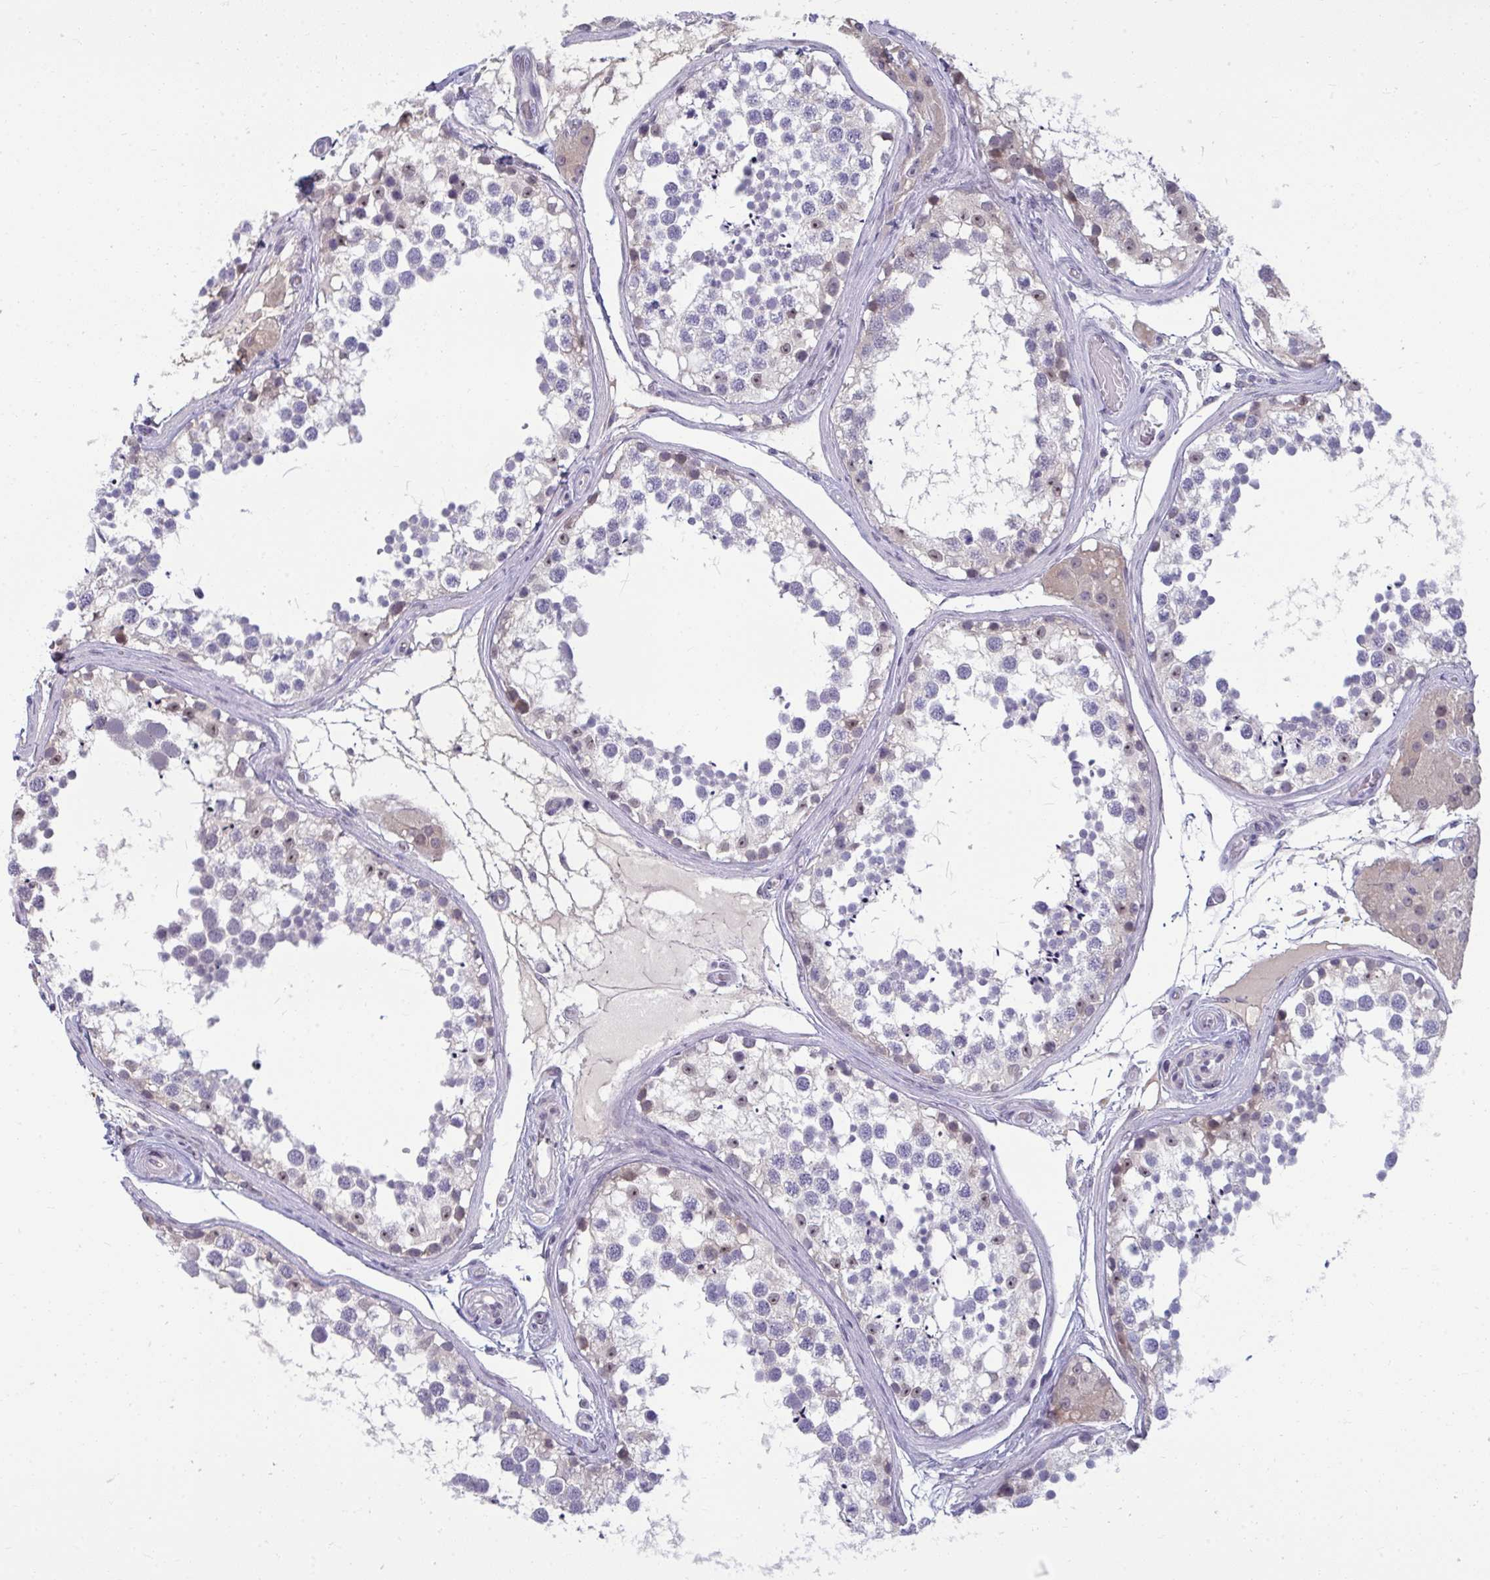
{"staining": {"intensity": "moderate", "quantity": "<25%", "location": "nuclear"}, "tissue": "testis", "cell_type": "Cells in seminiferous ducts", "image_type": "normal", "snomed": [{"axis": "morphology", "description": "Normal tissue, NOS"}, {"axis": "morphology", "description": "Seminoma, NOS"}, {"axis": "topography", "description": "Testis"}], "caption": "Moderate nuclear expression is present in approximately <25% of cells in seminiferous ducts in benign testis. (IHC, brightfield microscopy, high magnification).", "gene": "RNASEH1", "patient": {"sex": "male", "age": 65}}